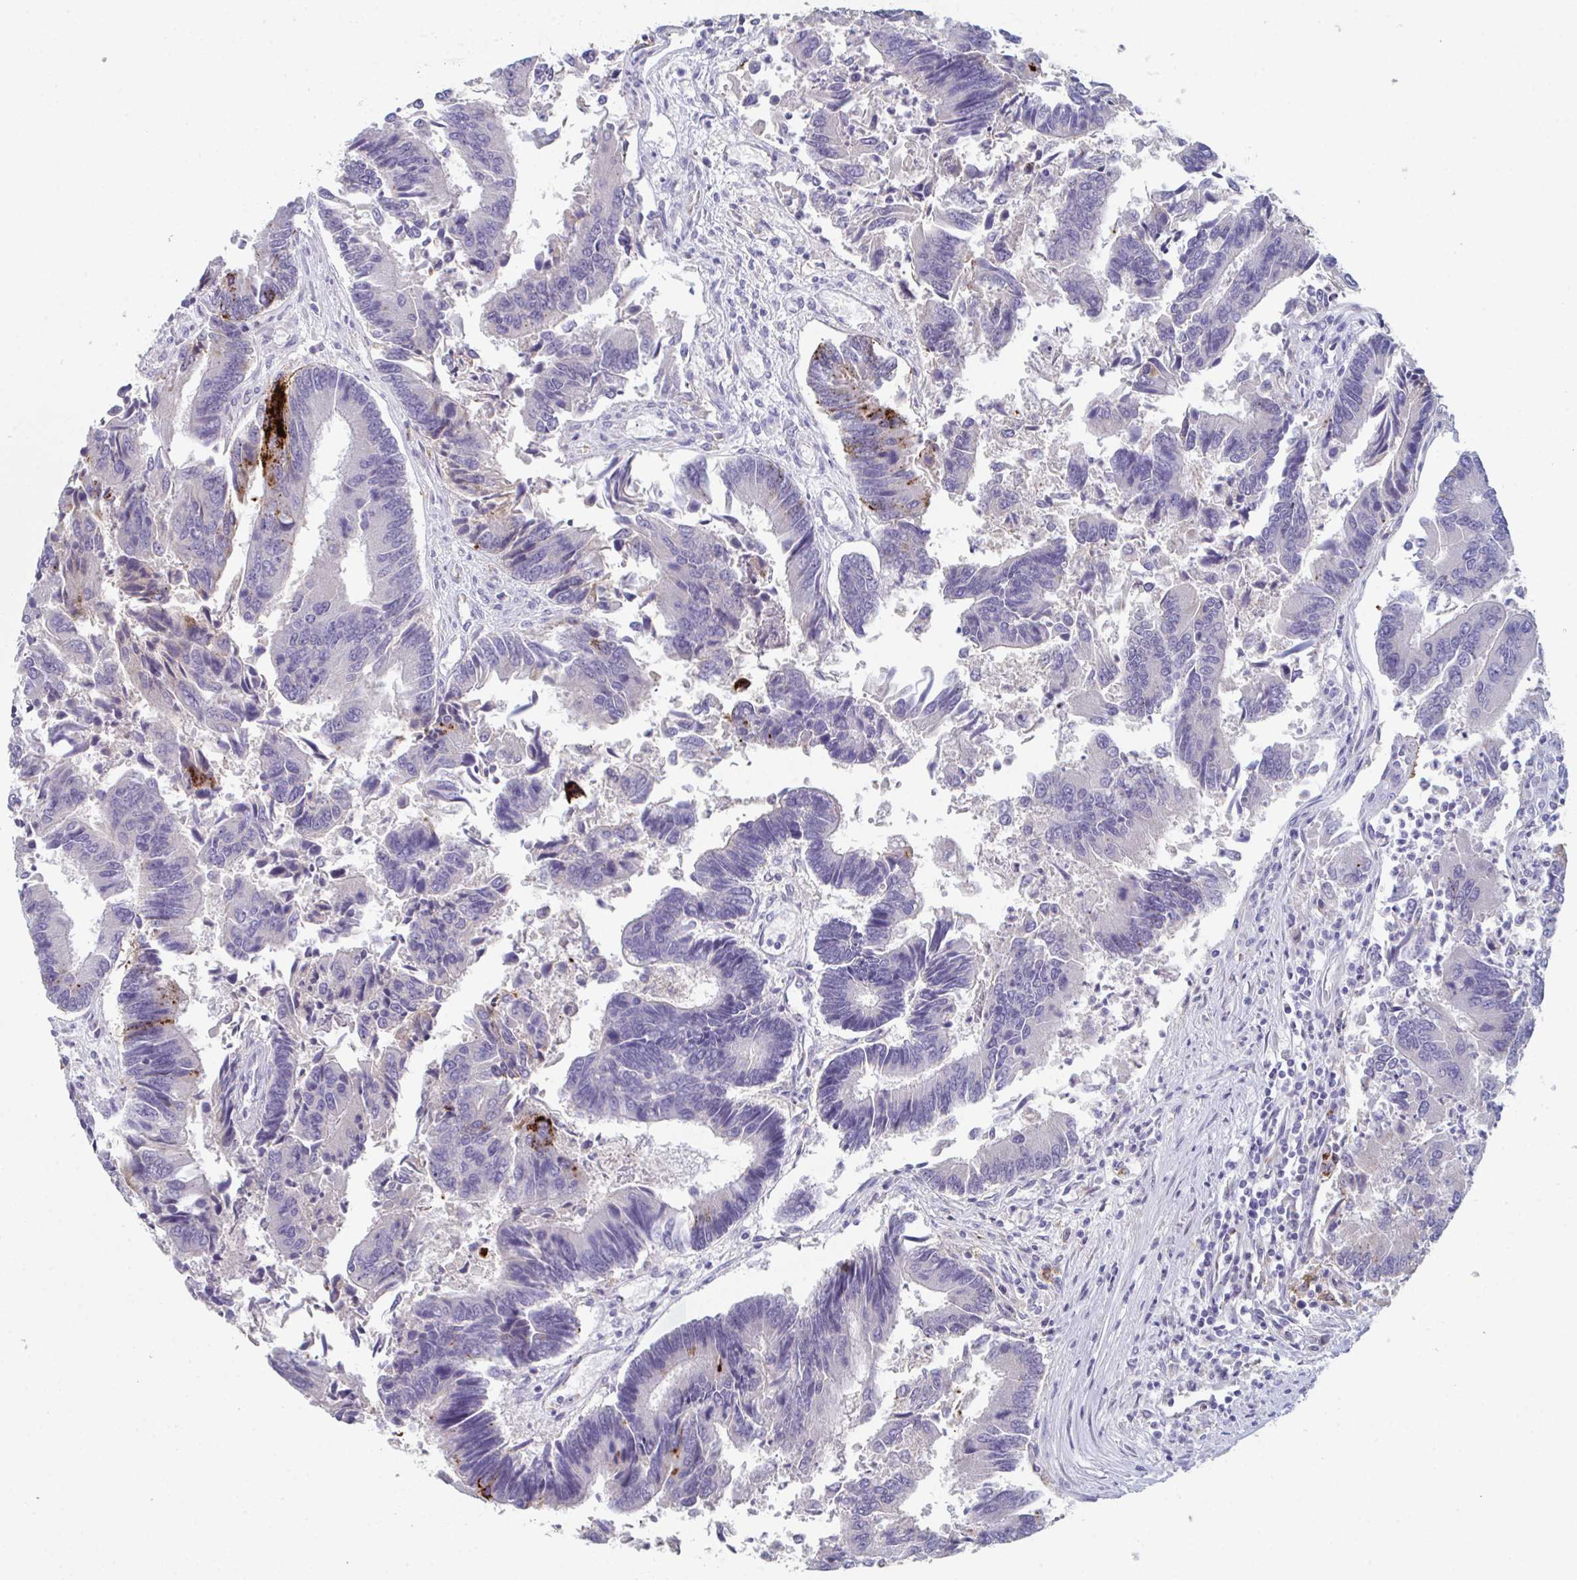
{"staining": {"intensity": "moderate", "quantity": "<25%", "location": "cytoplasmic/membranous"}, "tissue": "colorectal cancer", "cell_type": "Tumor cells", "image_type": "cancer", "snomed": [{"axis": "morphology", "description": "Adenocarcinoma, NOS"}, {"axis": "topography", "description": "Colon"}], "caption": "This photomicrograph exhibits immunohistochemistry staining of human colorectal cancer (adenocarcinoma), with low moderate cytoplasmic/membranous staining in approximately <25% of tumor cells.", "gene": "ADAM21", "patient": {"sex": "female", "age": 67}}